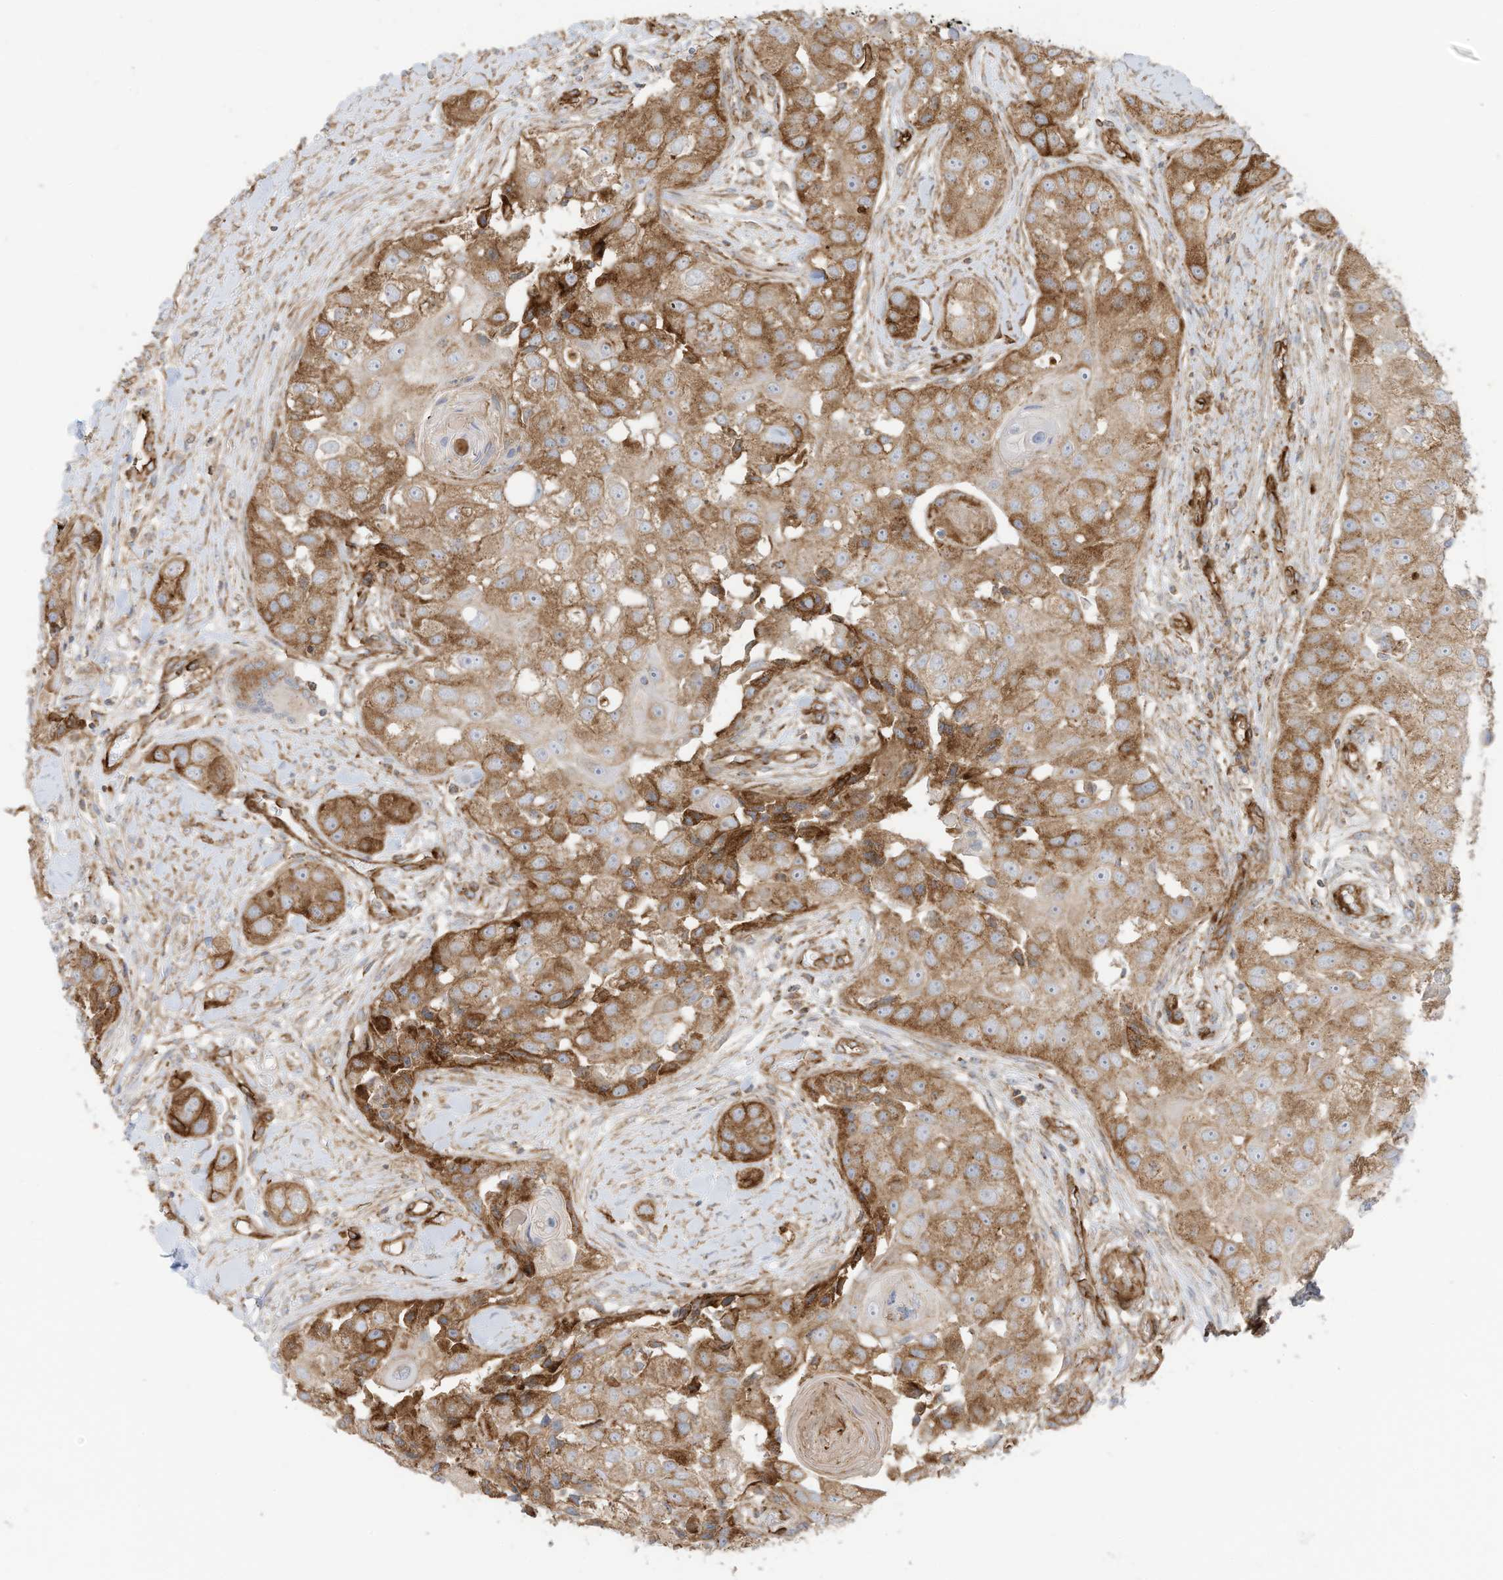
{"staining": {"intensity": "moderate", "quantity": ">75%", "location": "cytoplasmic/membranous"}, "tissue": "head and neck cancer", "cell_type": "Tumor cells", "image_type": "cancer", "snomed": [{"axis": "morphology", "description": "Normal tissue, NOS"}, {"axis": "morphology", "description": "Squamous cell carcinoma, NOS"}, {"axis": "topography", "description": "Skeletal muscle"}, {"axis": "topography", "description": "Head-Neck"}], "caption": "Moderate cytoplasmic/membranous staining is present in approximately >75% of tumor cells in head and neck cancer.", "gene": "ABCB7", "patient": {"sex": "male", "age": 51}}